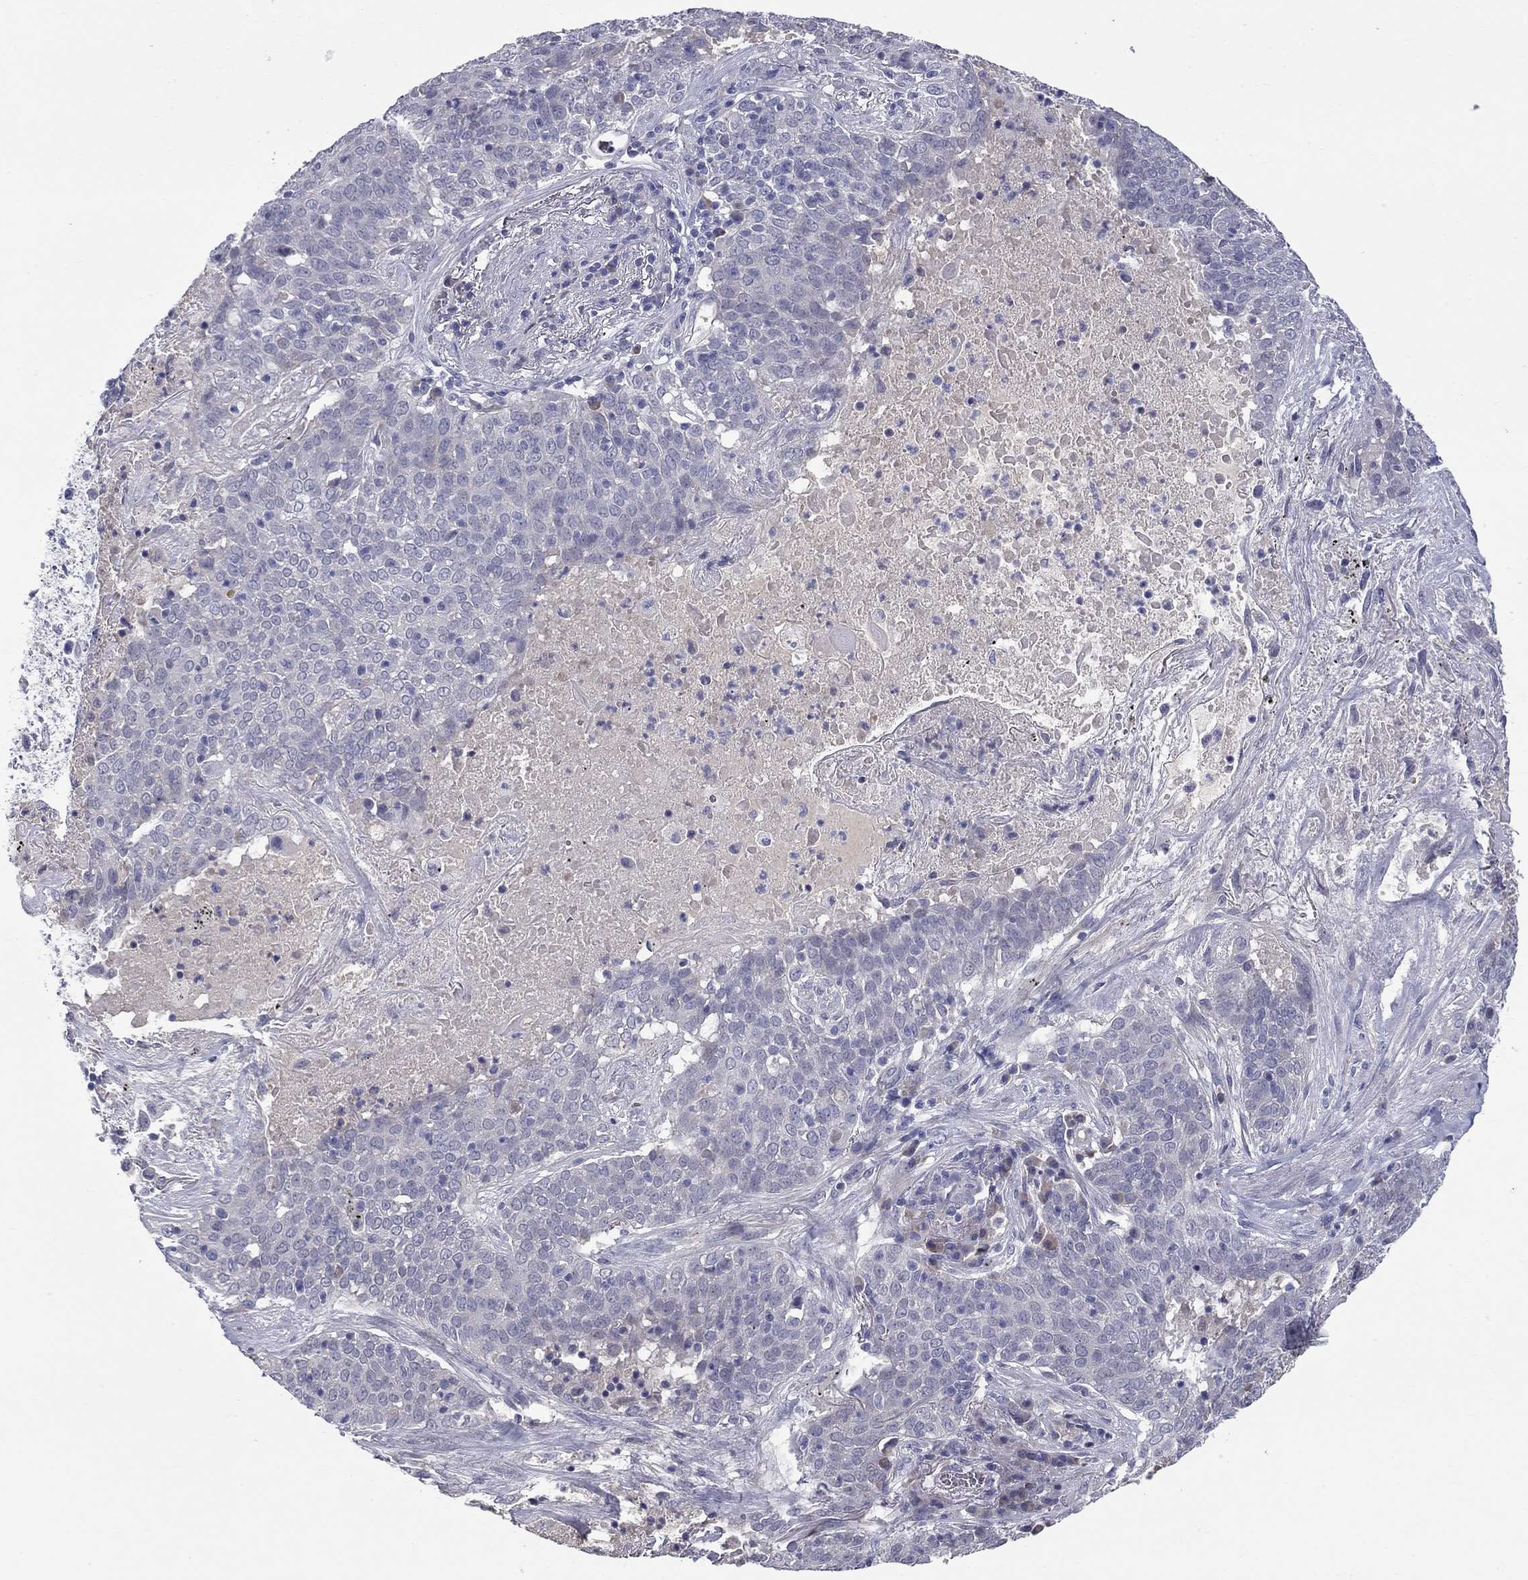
{"staining": {"intensity": "negative", "quantity": "none", "location": "none"}, "tissue": "lung cancer", "cell_type": "Tumor cells", "image_type": "cancer", "snomed": [{"axis": "morphology", "description": "Squamous cell carcinoma, NOS"}, {"axis": "topography", "description": "Lung"}], "caption": "Tumor cells are negative for brown protein staining in lung cancer.", "gene": "UNC119B", "patient": {"sex": "male", "age": 82}}